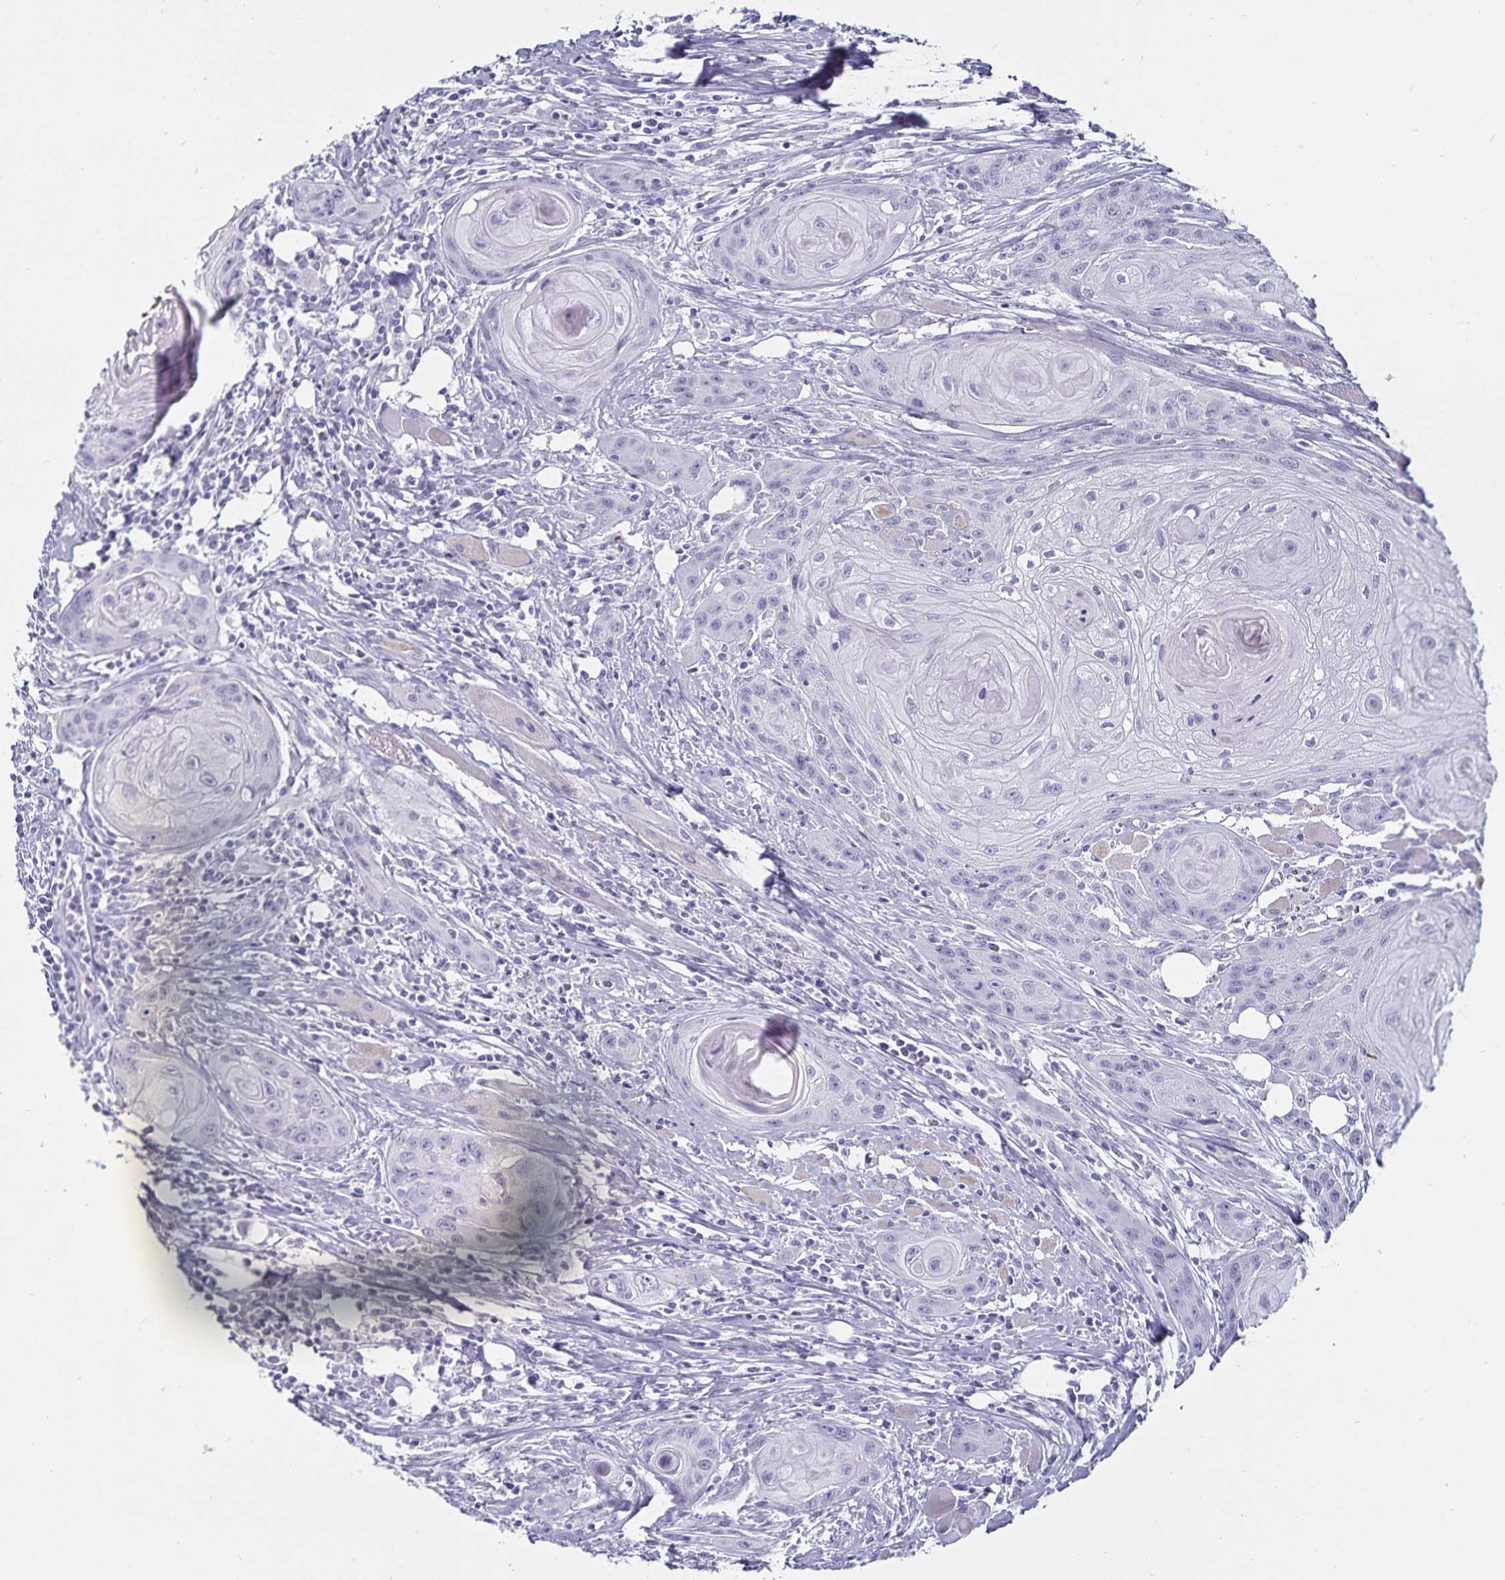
{"staining": {"intensity": "negative", "quantity": "none", "location": "none"}, "tissue": "head and neck cancer", "cell_type": "Tumor cells", "image_type": "cancer", "snomed": [{"axis": "morphology", "description": "Squamous cell carcinoma, NOS"}, {"axis": "topography", "description": "Oral tissue"}, {"axis": "topography", "description": "Head-Neck"}], "caption": "Immunohistochemistry (IHC) image of head and neck cancer stained for a protein (brown), which demonstrates no expression in tumor cells.", "gene": "DEFA6", "patient": {"sex": "male", "age": 58}}